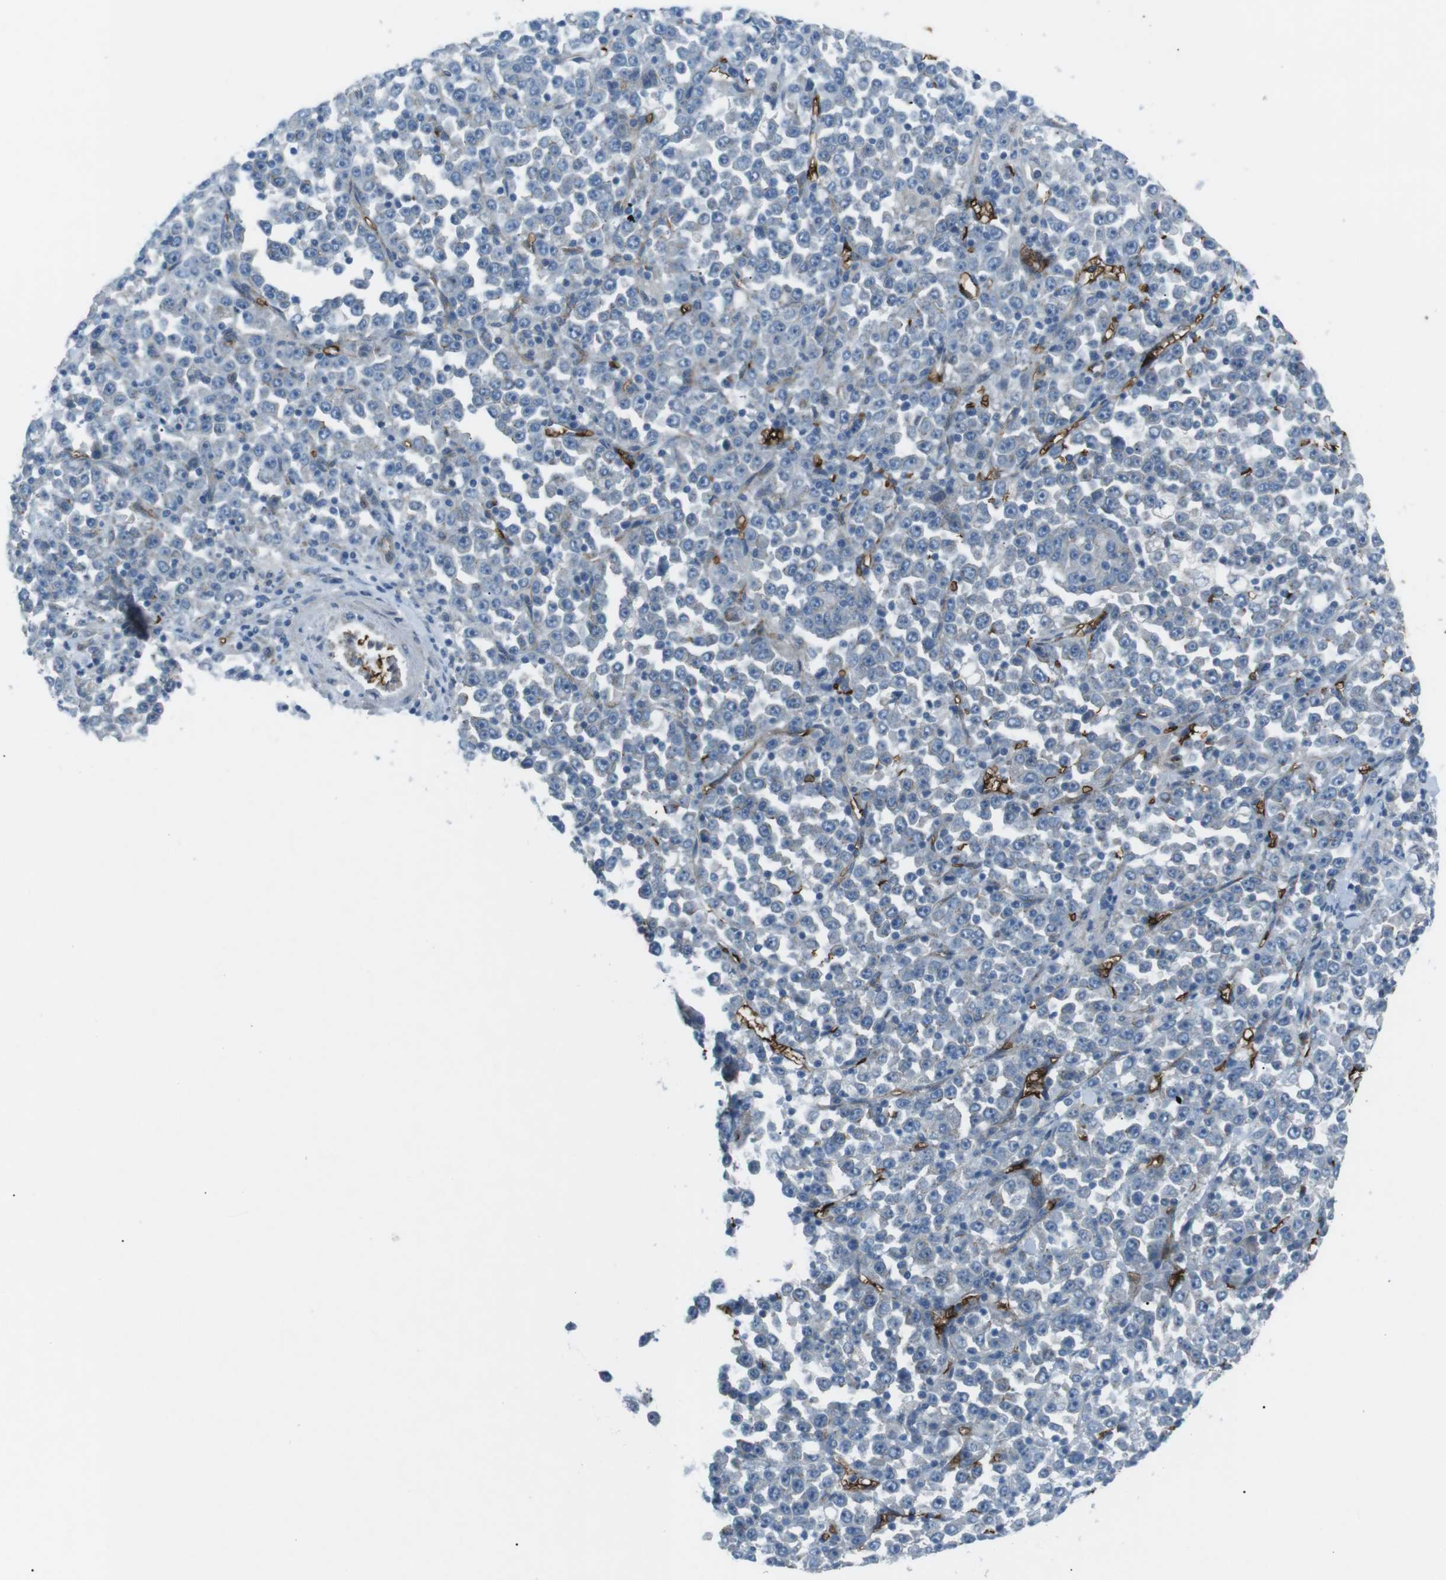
{"staining": {"intensity": "negative", "quantity": "none", "location": "none"}, "tissue": "stomach cancer", "cell_type": "Tumor cells", "image_type": "cancer", "snomed": [{"axis": "morphology", "description": "Normal tissue, NOS"}, {"axis": "morphology", "description": "Adenocarcinoma, NOS"}, {"axis": "topography", "description": "Stomach, upper"}, {"axis": "topography", "description": "Stomach"}], "caption": "IHC image of neoplastic tissue: stomach cancer stained with DAB displays no significant protein positivity in tumor cells. Brightfield microscopy of immunohistochemistry stained with DAB (brown) and hematoxylin (blue), captured at high magnification.", "gene": "SPTA1", "patient": {"sex": "male", "age": 59}}